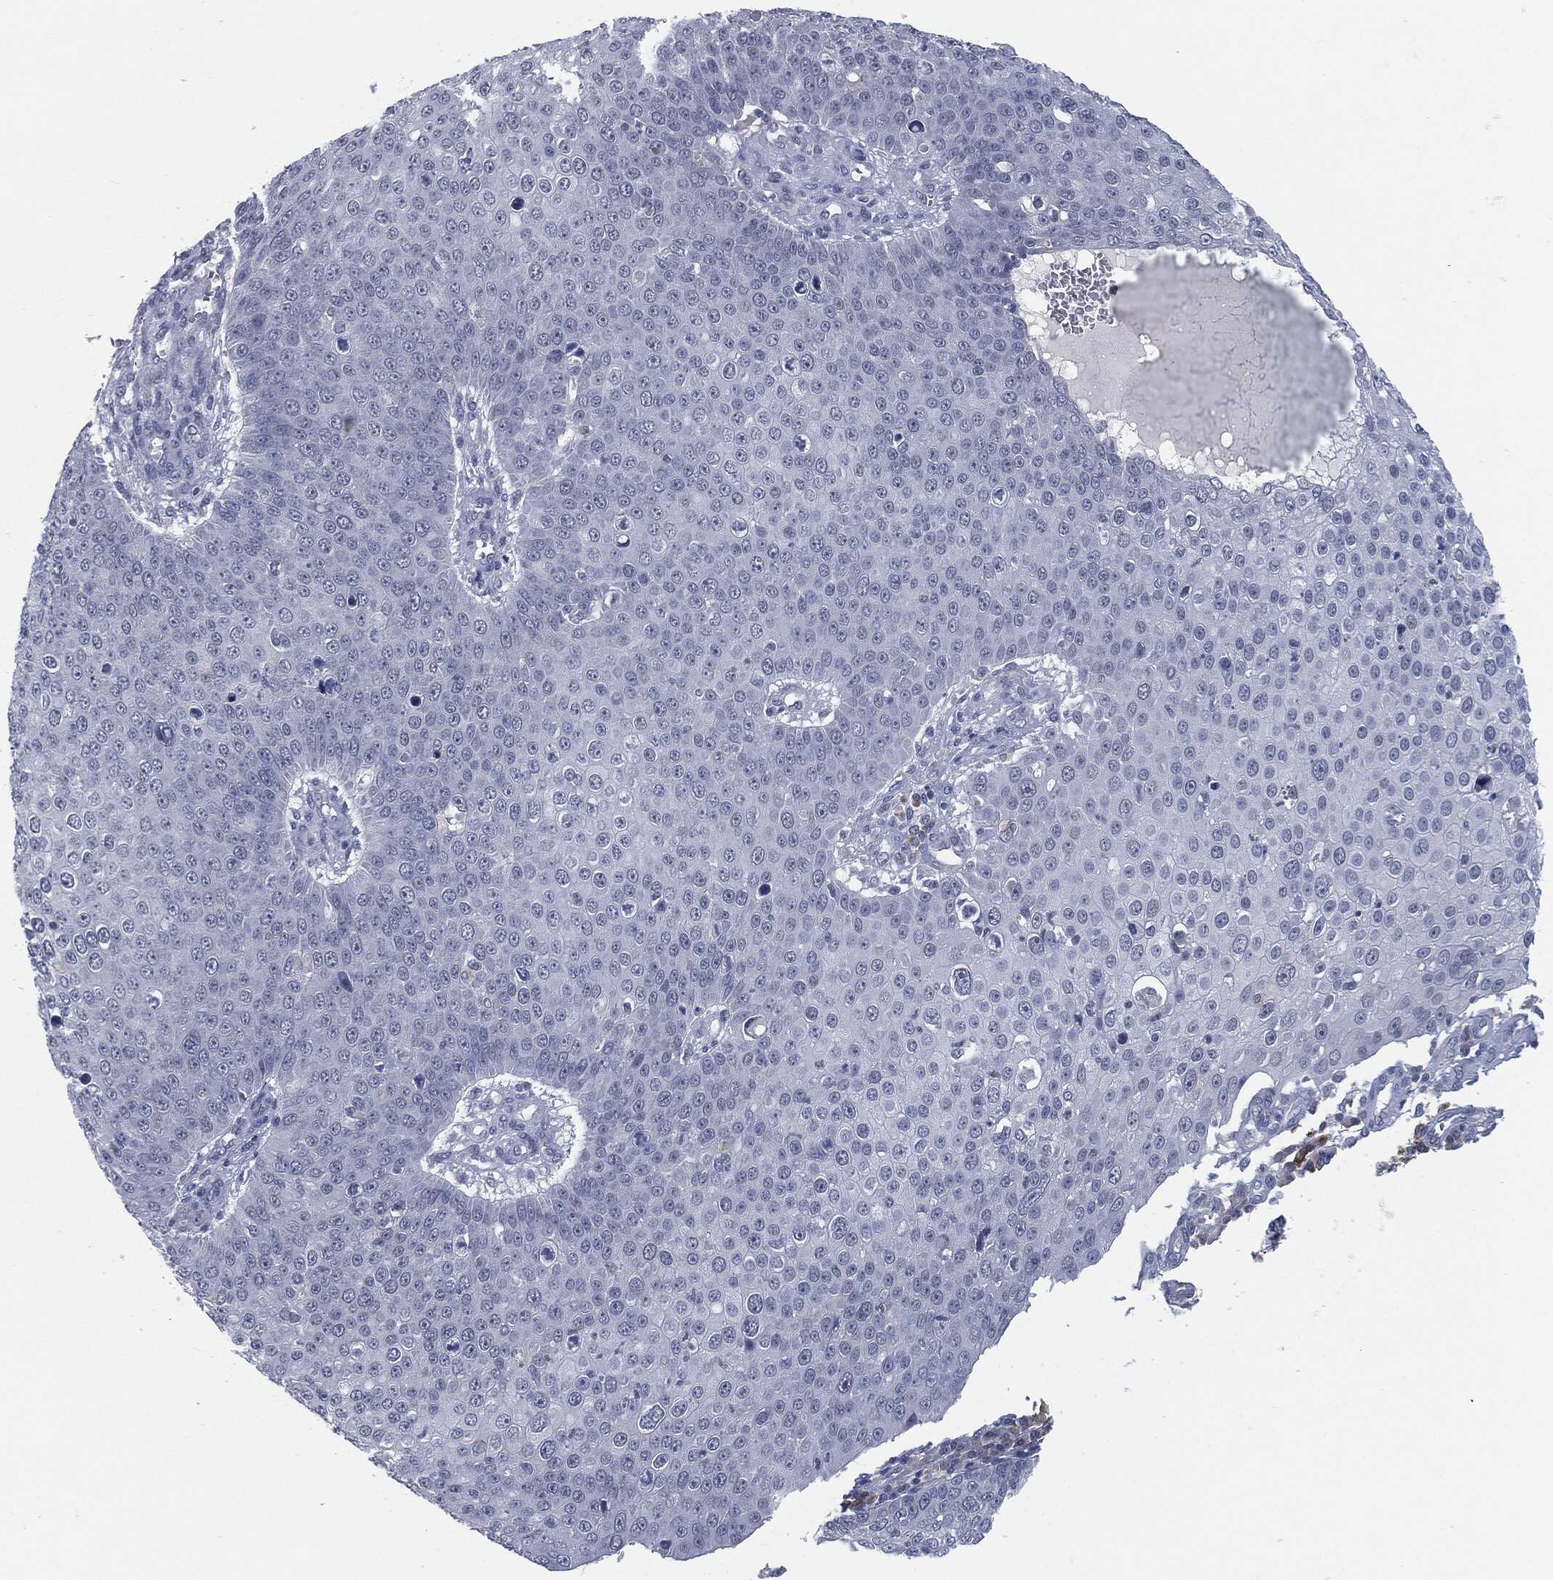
{"staining": {"intensity": "negative", "quantity": "none", "location": "none"}, "tissue": "skin cancer", "cell_type": "Tumor cells", "image_type": "cancer", "snomed": [{"axis": "morphology", "description": "Squamous cell carcinoma, NOS"}, {"axis": "topography", "description": "Skin"}], "caption": "An immunohistochemistry micrograph of skin cancer (squamous cell carcinoma) is shown. There is no staining in tumor cells of skin cancer (squamous cell carcinoma).", "gene": "PROM1", "patient": {"sex": "male", "age": 71}}